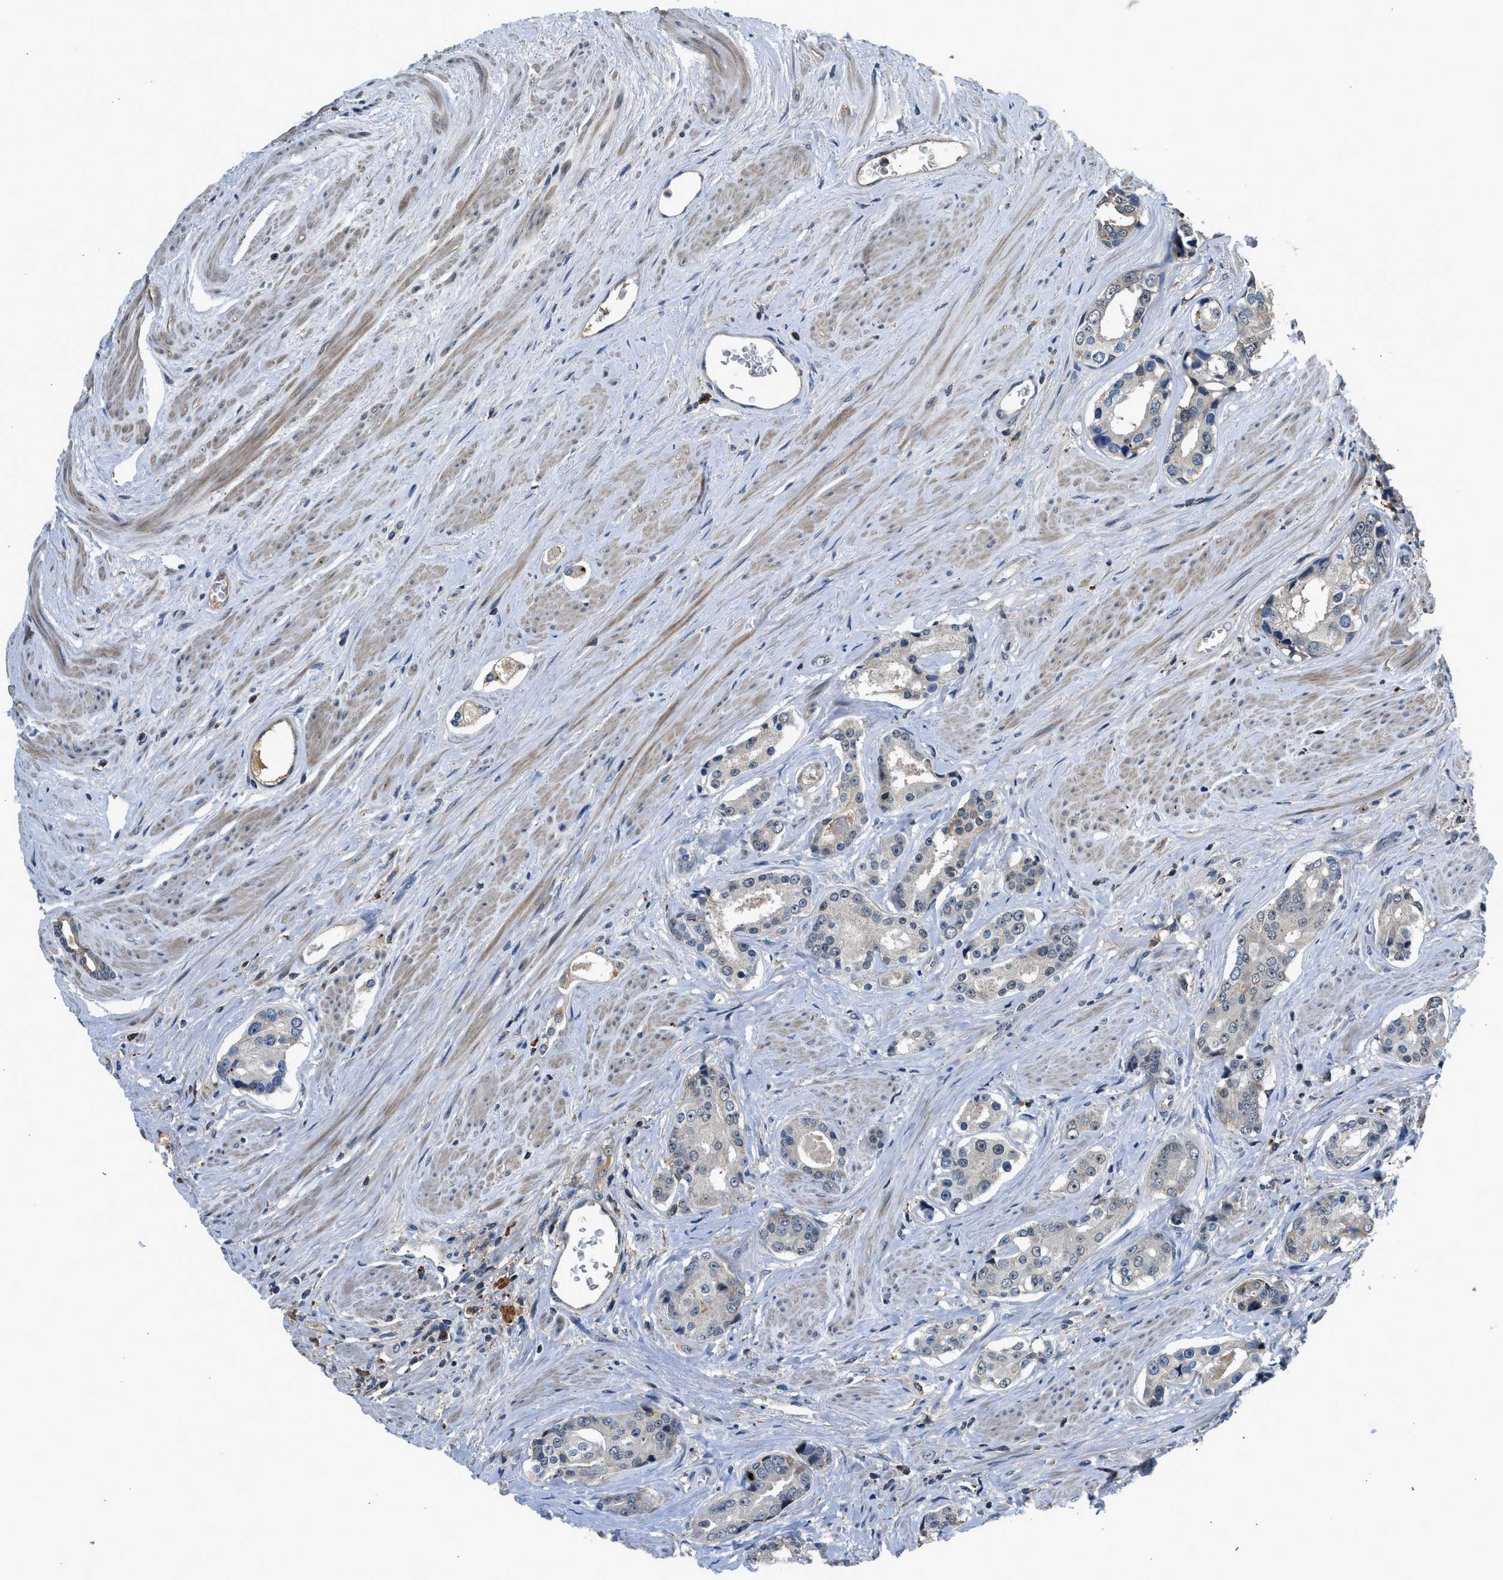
{"staining": {"intensity": "negative", "quantity": "none", "location": "none"}, "tissue": "prostate cancer", "cell_type": "Tumor cells", "image_type": "cancer", "snomed": [{"axis": "morphology", "description": "Adenocarcinoma, High grade"}, {"axis": "topography", "description": "Prostate"}], "caption": "The histopathology image reveals no staining of tumor cells in adenocarcinoma (high-grade) (prostate). The staining is performed using DAB brown chromogen with nuclei counter-stained in using hematoxylin.", "gene": "SLC15A4", "patient": {"sex": "male", "age": 71}}